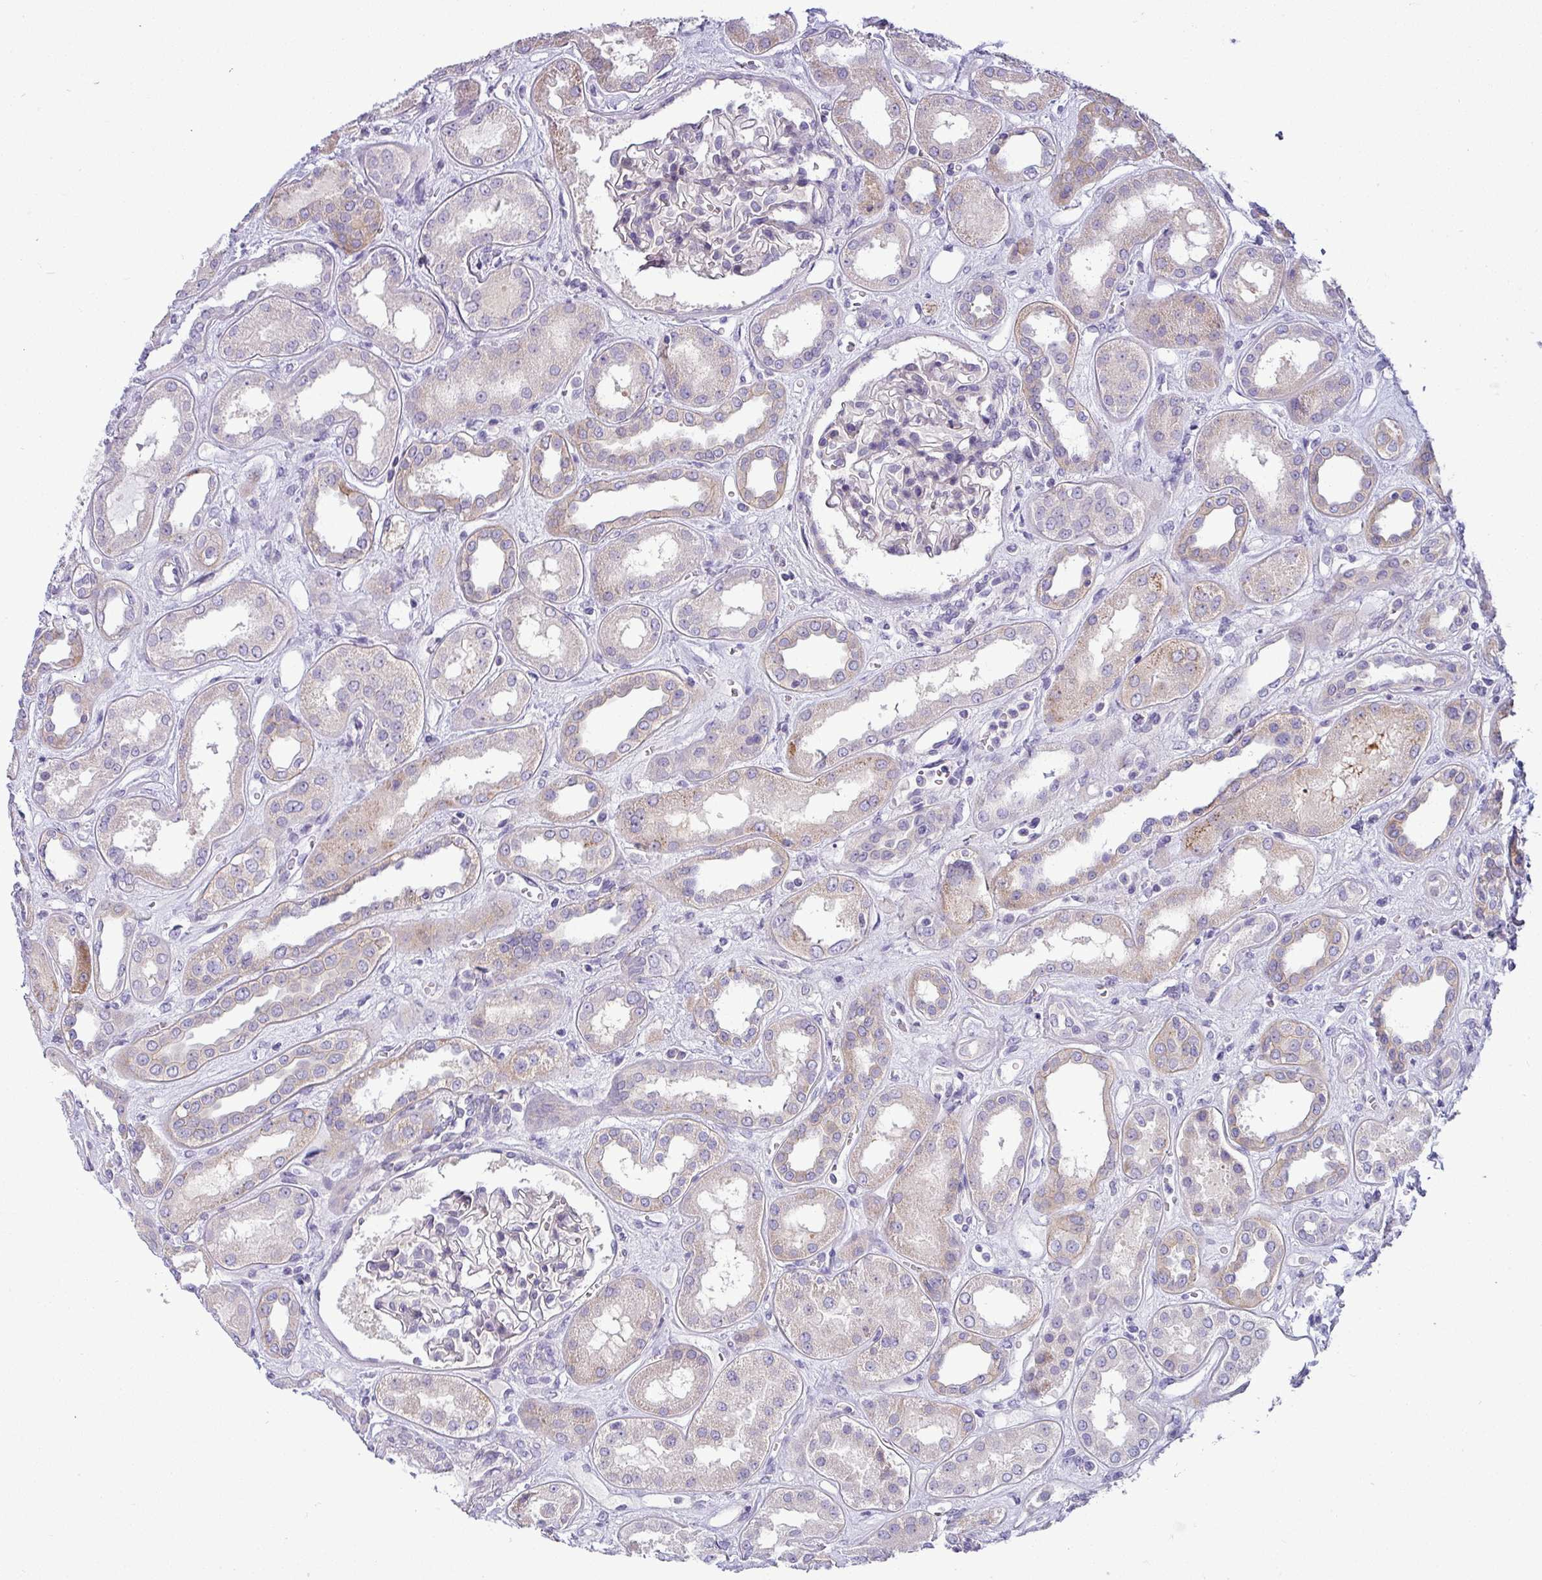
{"staining": {"intensity": "negative", "quantity": "none", "location": "none"}, "tissue": "kidney", "cell_type": "Cells in glomeruli", "image_type": "normal", "snomed": [{"axis": "morphology", "description": "Normal tissue, NOS"}, {"axis": "topography", "description": "Kidney"}], "caption": "This is a micrograph of immunohistochemistry staining of unremarkable kidney, which shows no expression in cells in glomeruli.", "gene": "ACAP3", "patient": {"sex": "male", "age": 59}}